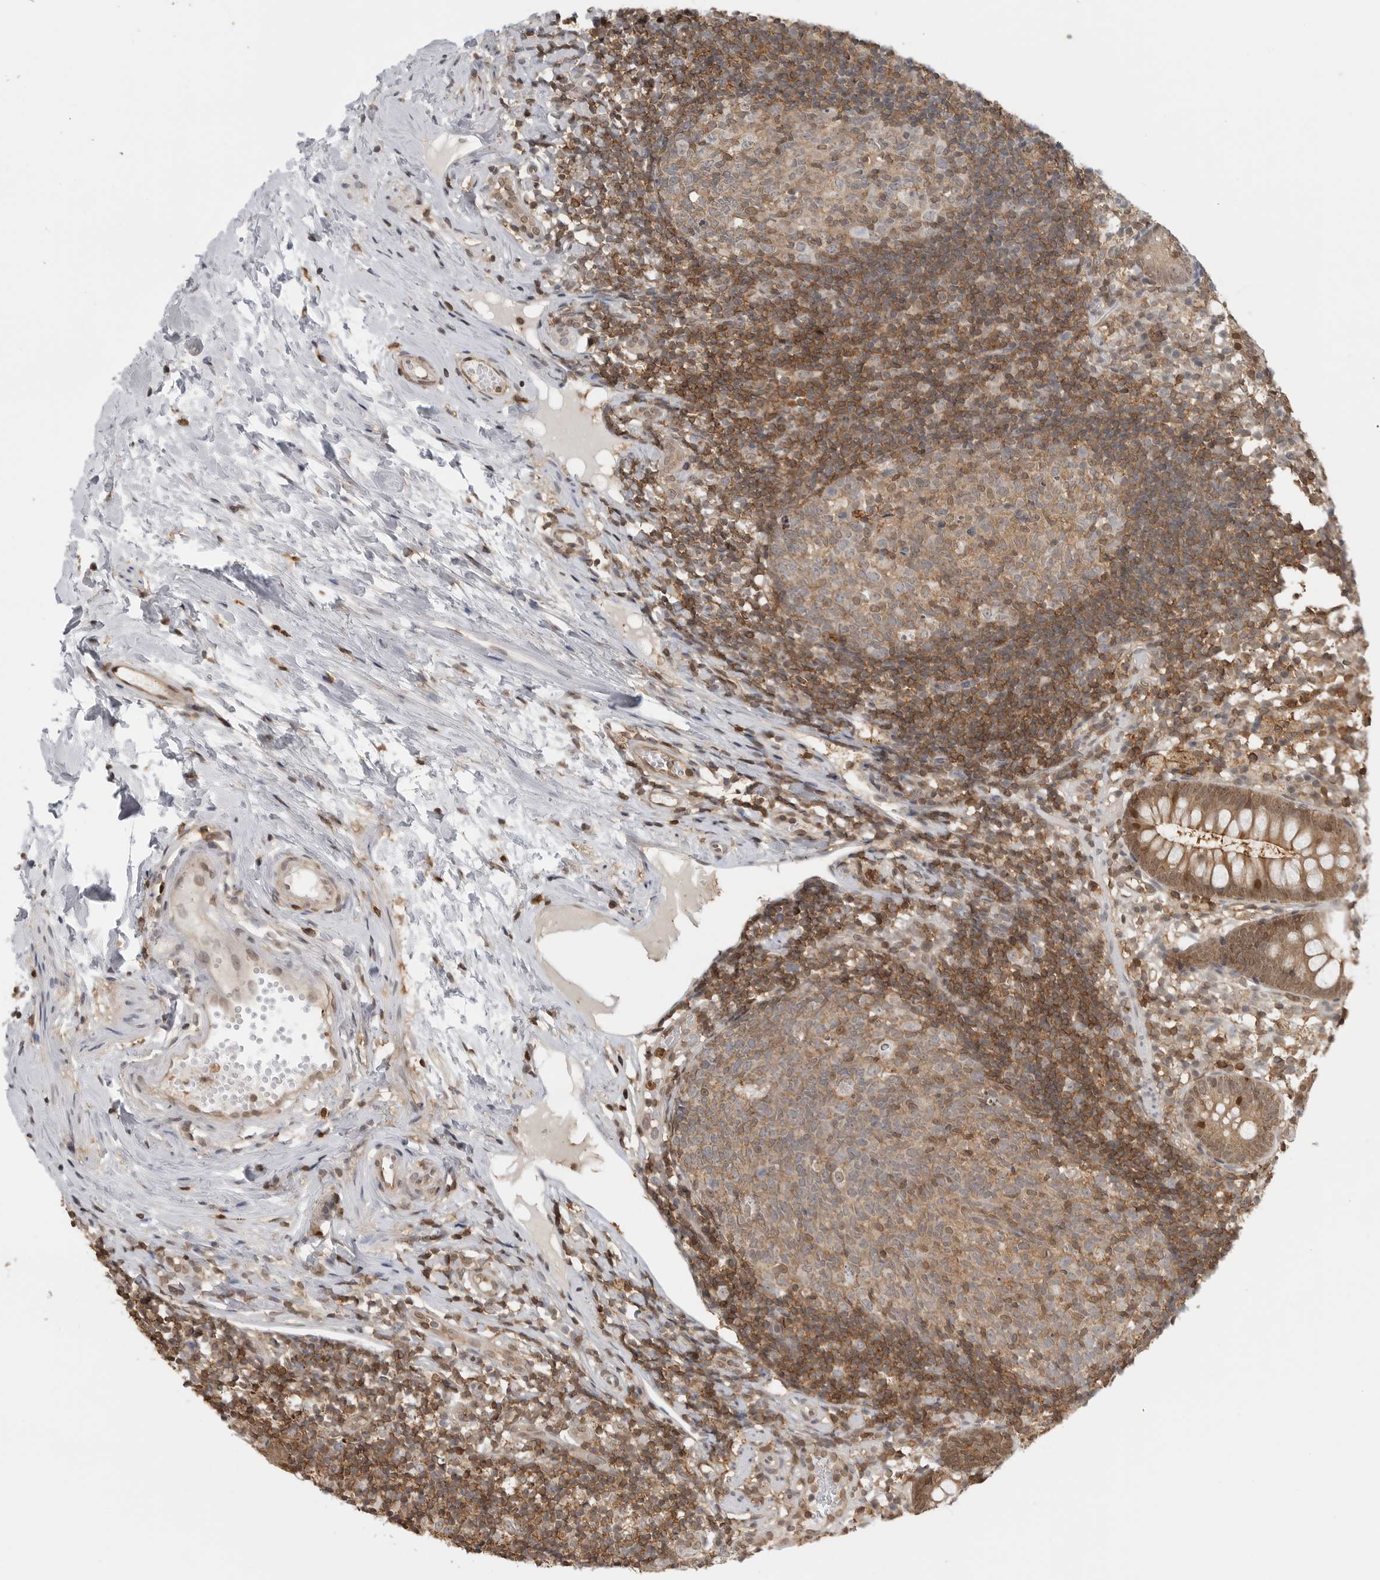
{"staining": {"intensity": "moderate", "quantity": ">75%", "location": "cytoplasmic/membranous,nuclear"}, "tissue": "appendix", "cell_type": "Glandular cells", "image_type": "normal", "snomed": [{"axis": "morphology", "description": "Normal tissue, NOS"}, {"axis": "topography", "description": "Appendix"}], "caption": "This image reveals benign appendix stained with immunohistochemistry (IHC) to label a protein in brown. The cytoplasmic/membranous,nuclear of glandular cells show moderate positivity for the protein. Nuclei are counter-stained blue.", "gene": "ANXA11", "patient": {"sex": "female", "age": 20}}